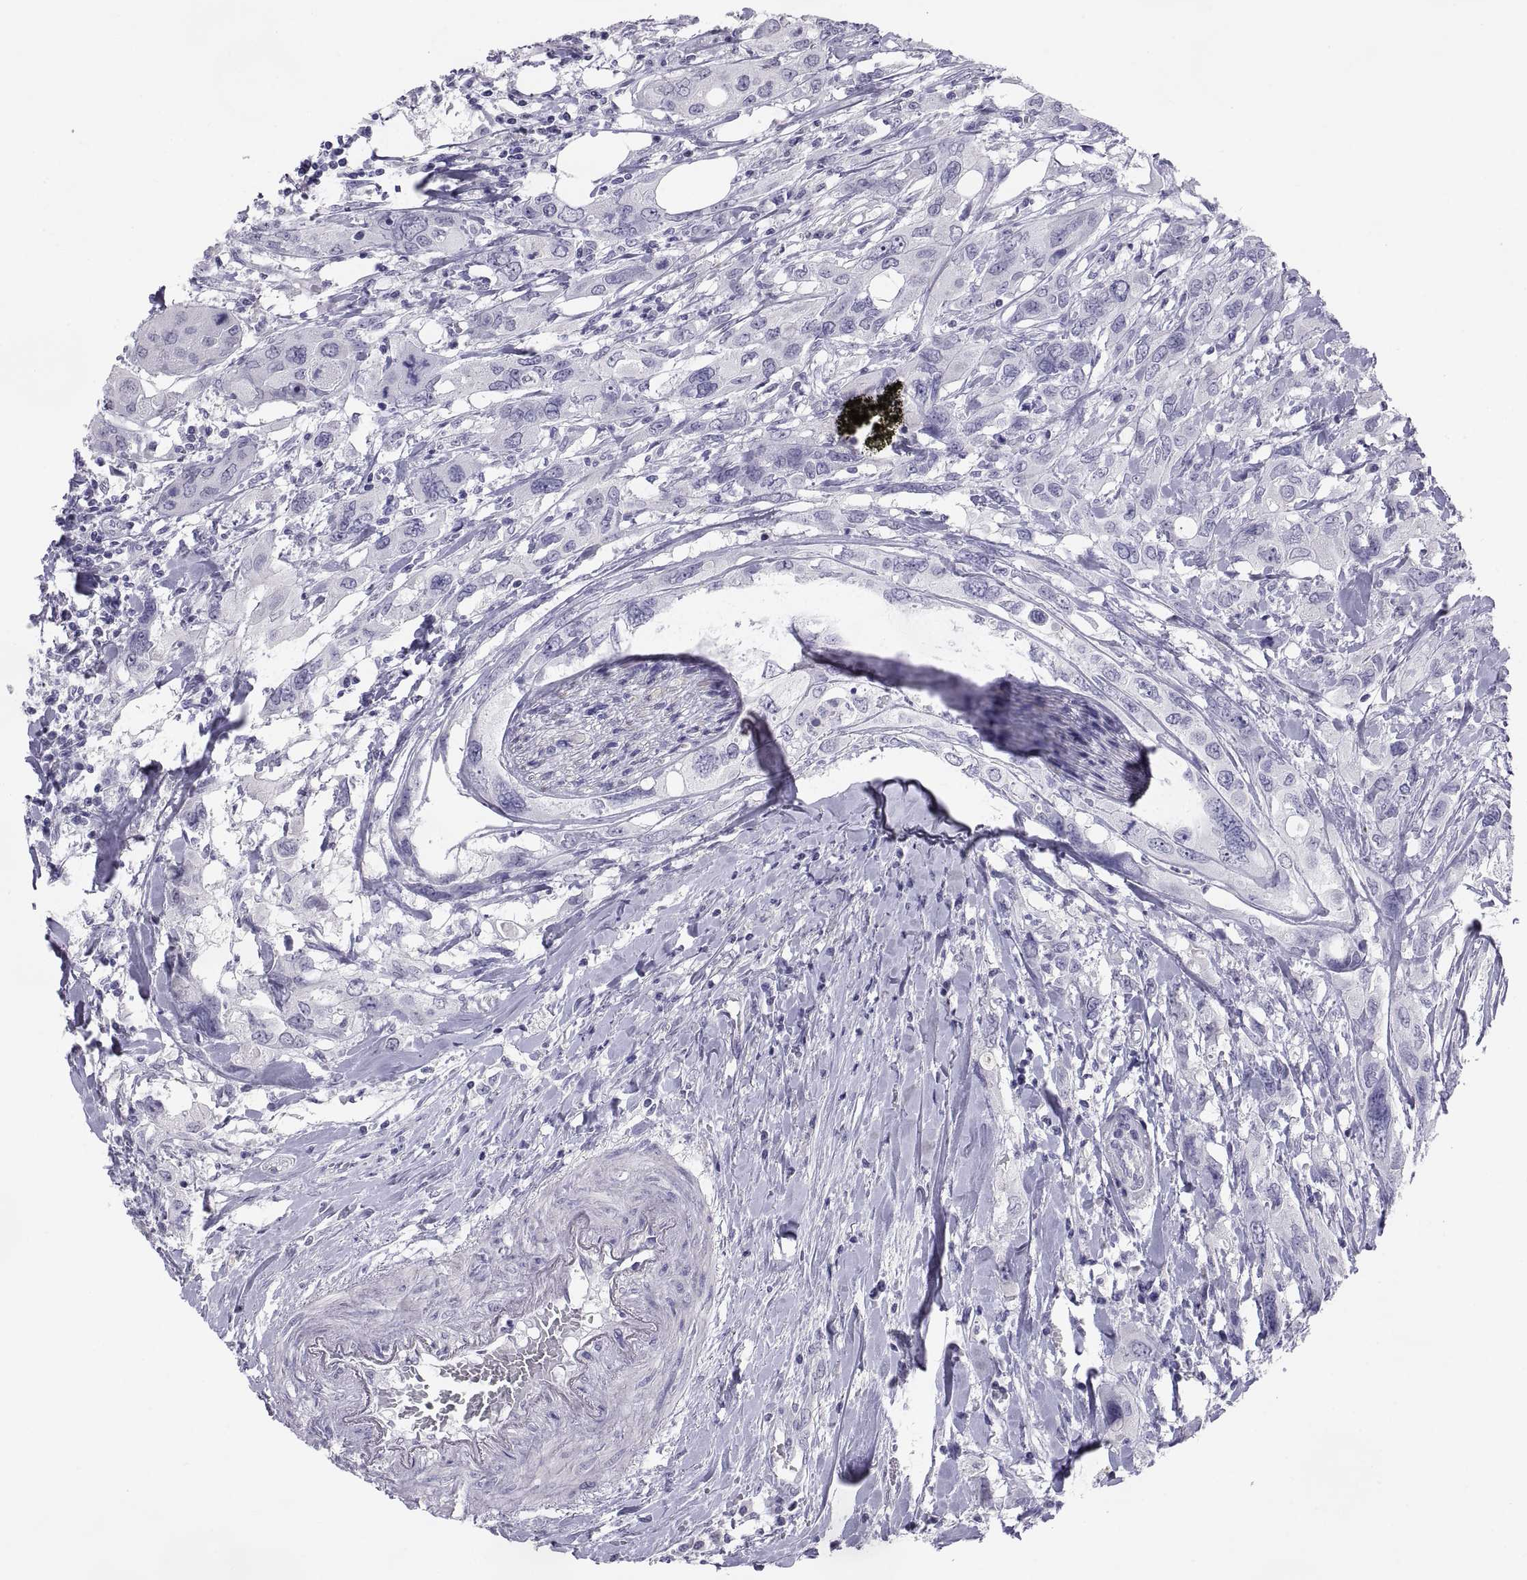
{"staining": {"intensity": "negative", "quantity": "none", "location": "none"}, "tissue": "urothelial cancer", "cell_type": "Tumor cells", "image_type": "cancer", "snomed": [{"axis": "morphology", "description": "Urothelial carcinoma, NOS"}, {"axis": "morphology", "description": "Urothelial carcinoma, High grade"}, {"axis": "topography", "description": "Urinary bladder"}], "caption": "DAB immunohistochemical staining of urothelial cancer exhibits no significant staining in tumor cells.", "gene": "TEX13A", "patient": {"sex": "male", "age": 63}}